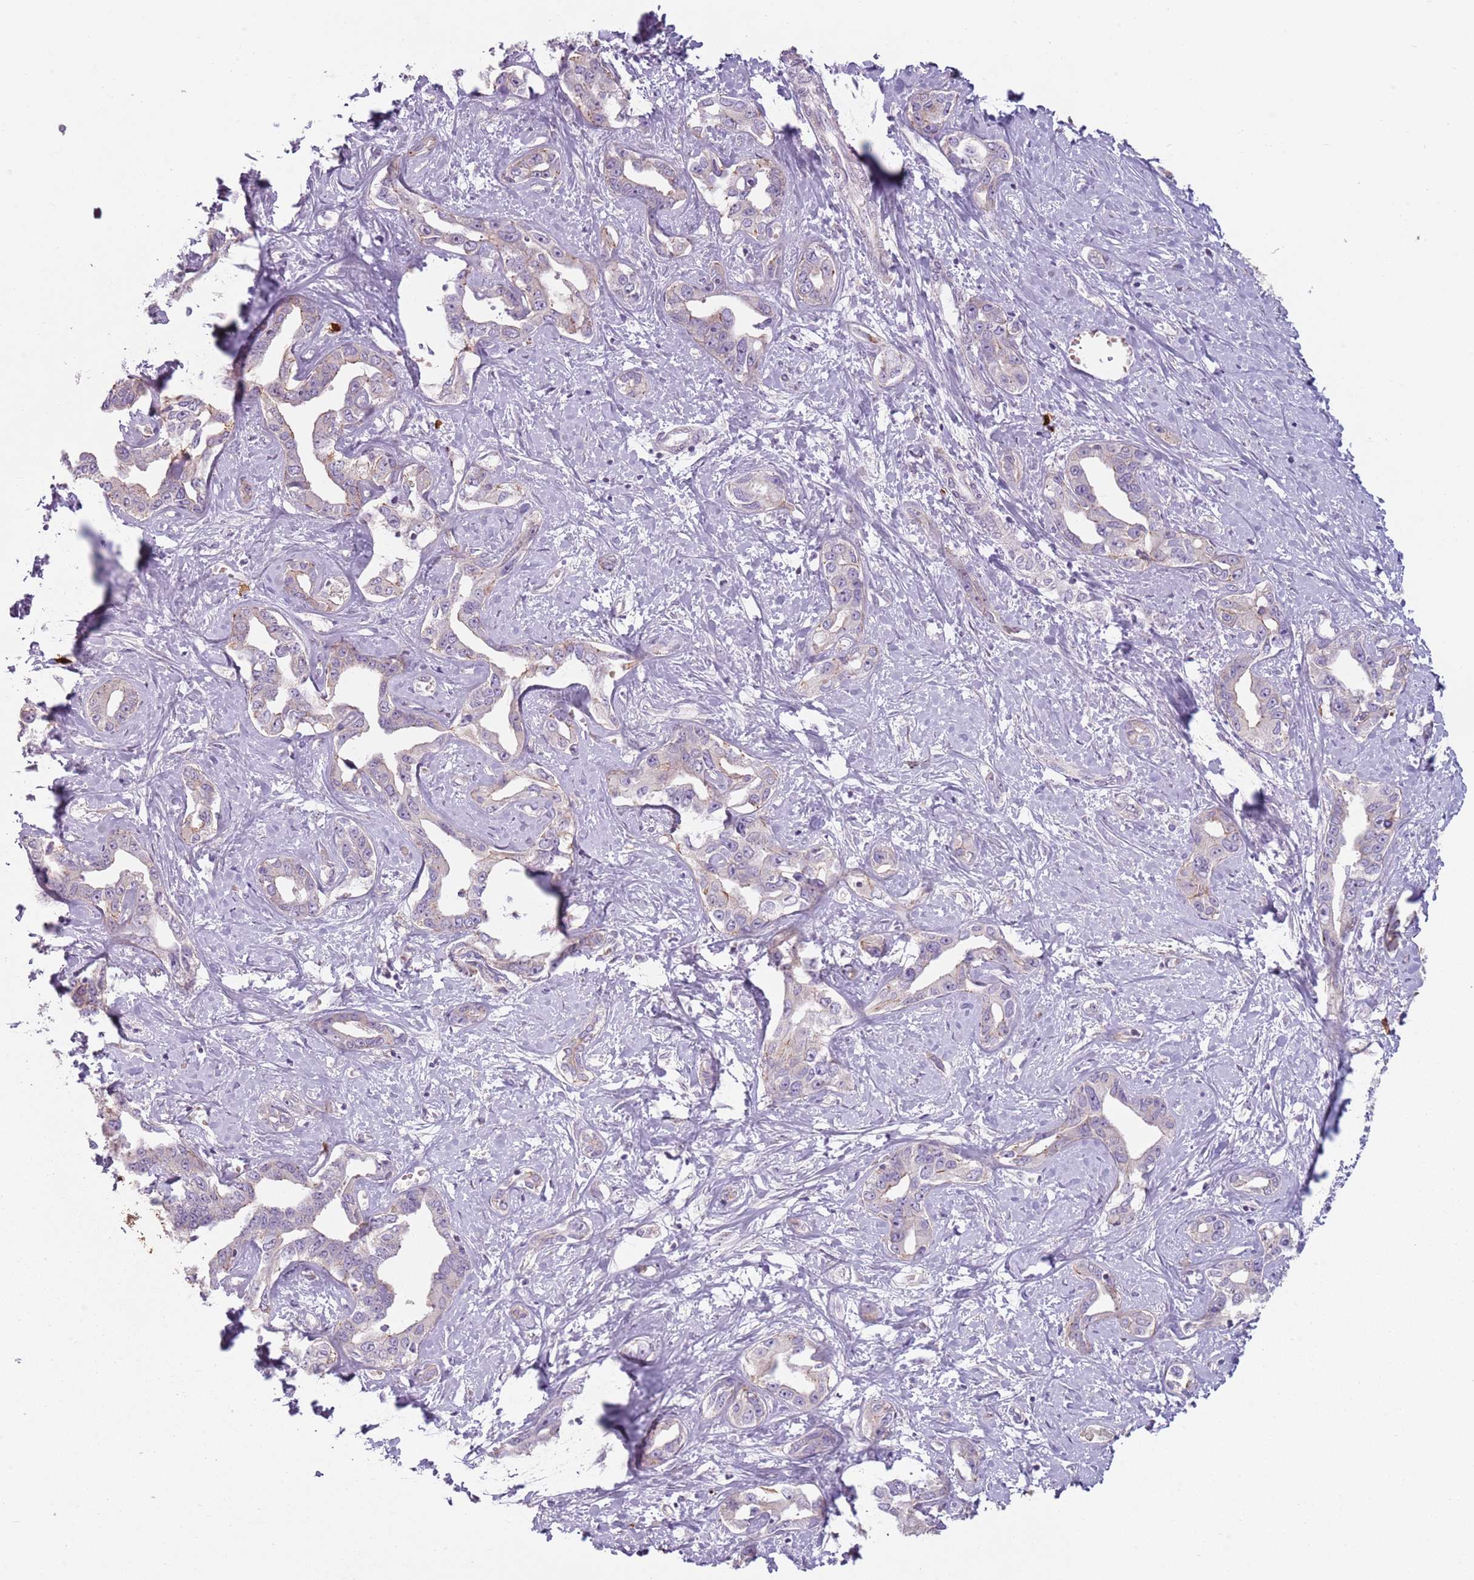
{"staining": {"intensity": "negative", "quantity": "none", "location": "none"}, "tissue": "liver cancer", "cell_type": "Tumor cells", "image_type": "cancer", "snomed": [{"axis": "morphology", "description": "Cholangiocarcinoma"}, {"axis": "topography", "description": "Liver"}], "caption": "The image demonstrates no staining of tumor cells in liver cancer.", "gene": "SPAG4", "patient": {"sex": "male", "age": 59}}